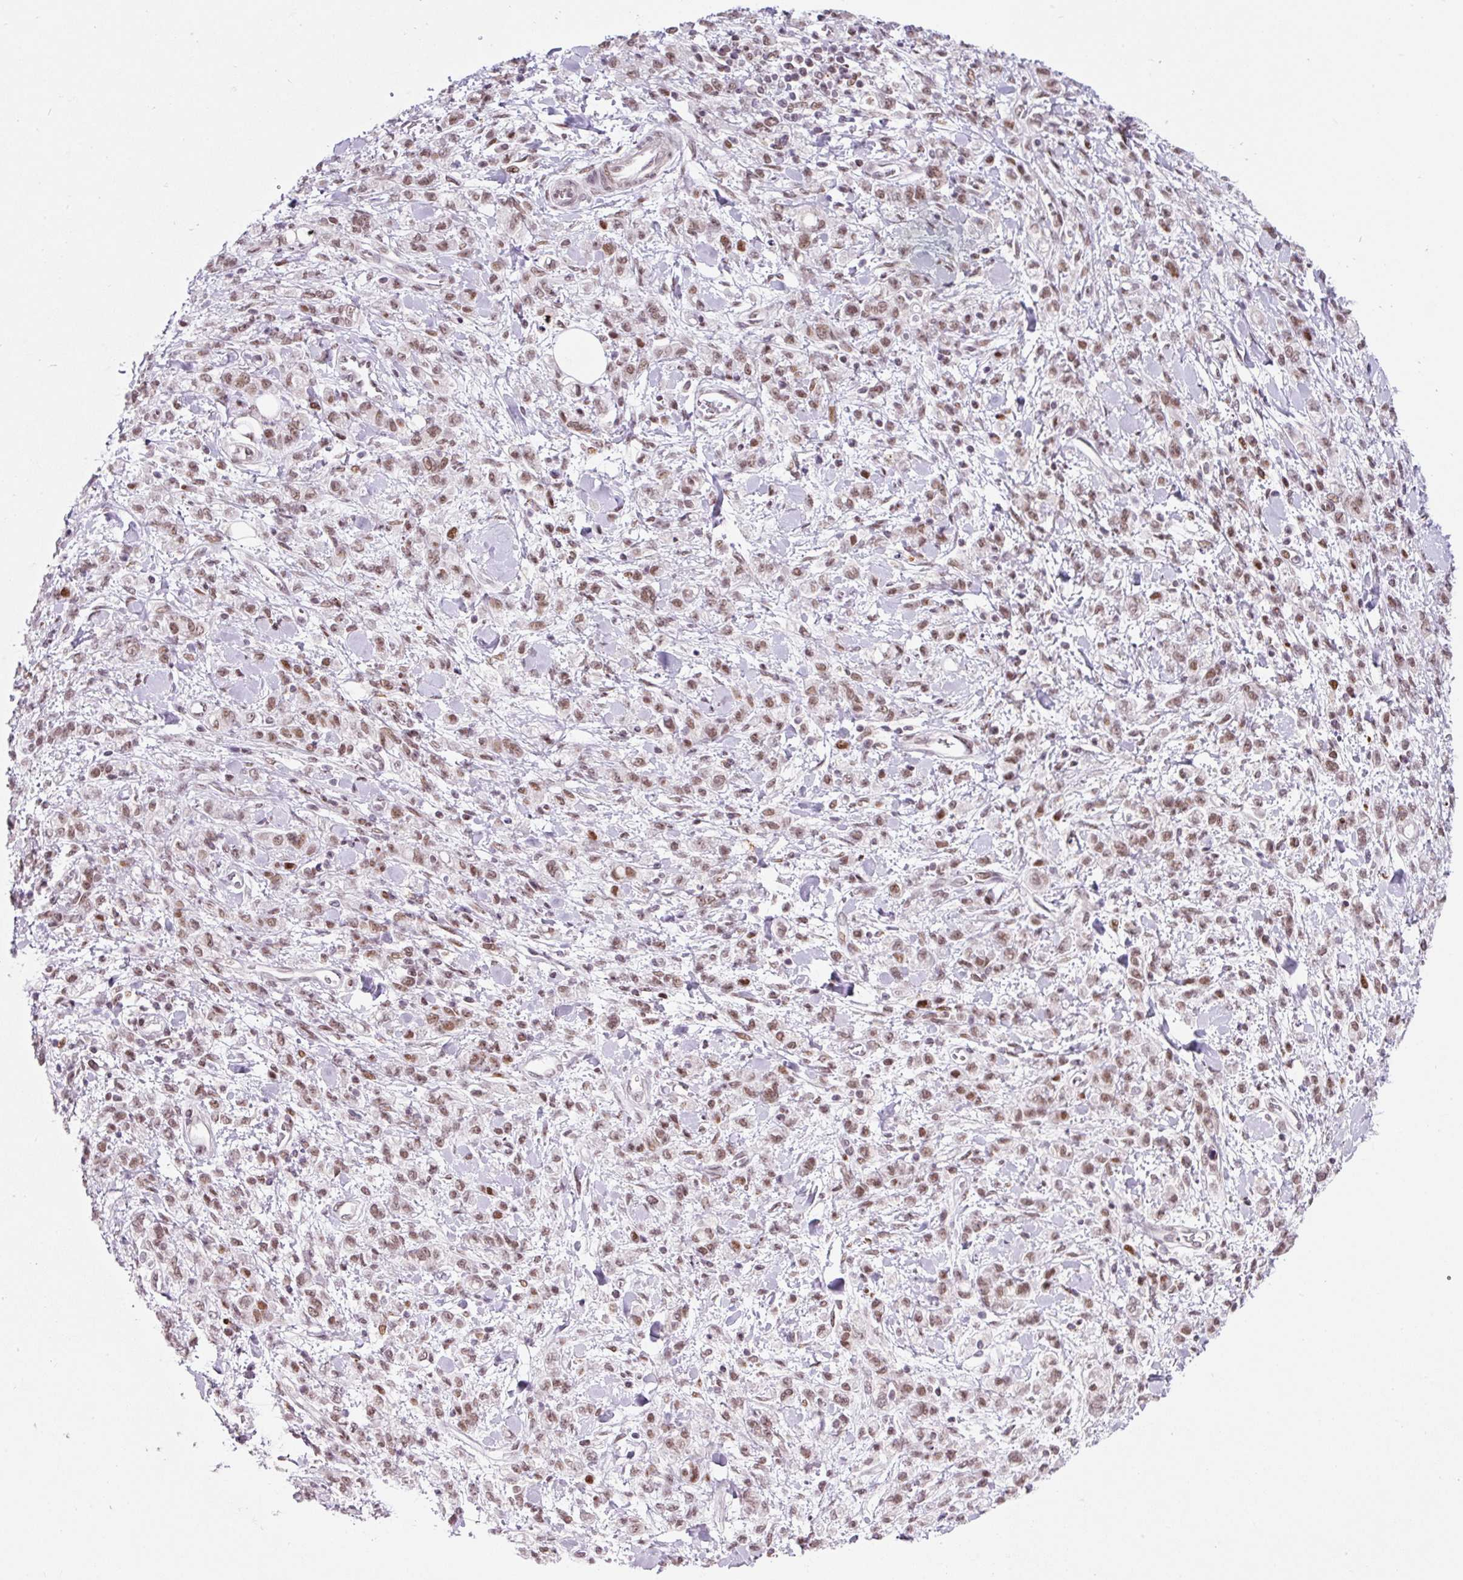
{"staining": {"intensity": "moderate", "quantity": ">75%", "location": "nuclear"}, "tissue": "stomach cancer", "cell_type": "Tumor cells", "image_type": "cancer", "snomed": [{"axis": "morphology", "description": "Adenocarcinoma, NOS"}, {"axis": "topography", "description": "Stomach"}], "caption": "Immunohistochemical staining of human stomach cancer (adenocarcinoma) exhibits medium levels of moderate nuclear positivity in approximately >75% of tumor cells. Ihc stains the protein in brown and the nuclei are stained blue.", "gene": "CCNL2", "patient": {"sex": "male", "age": 77}}